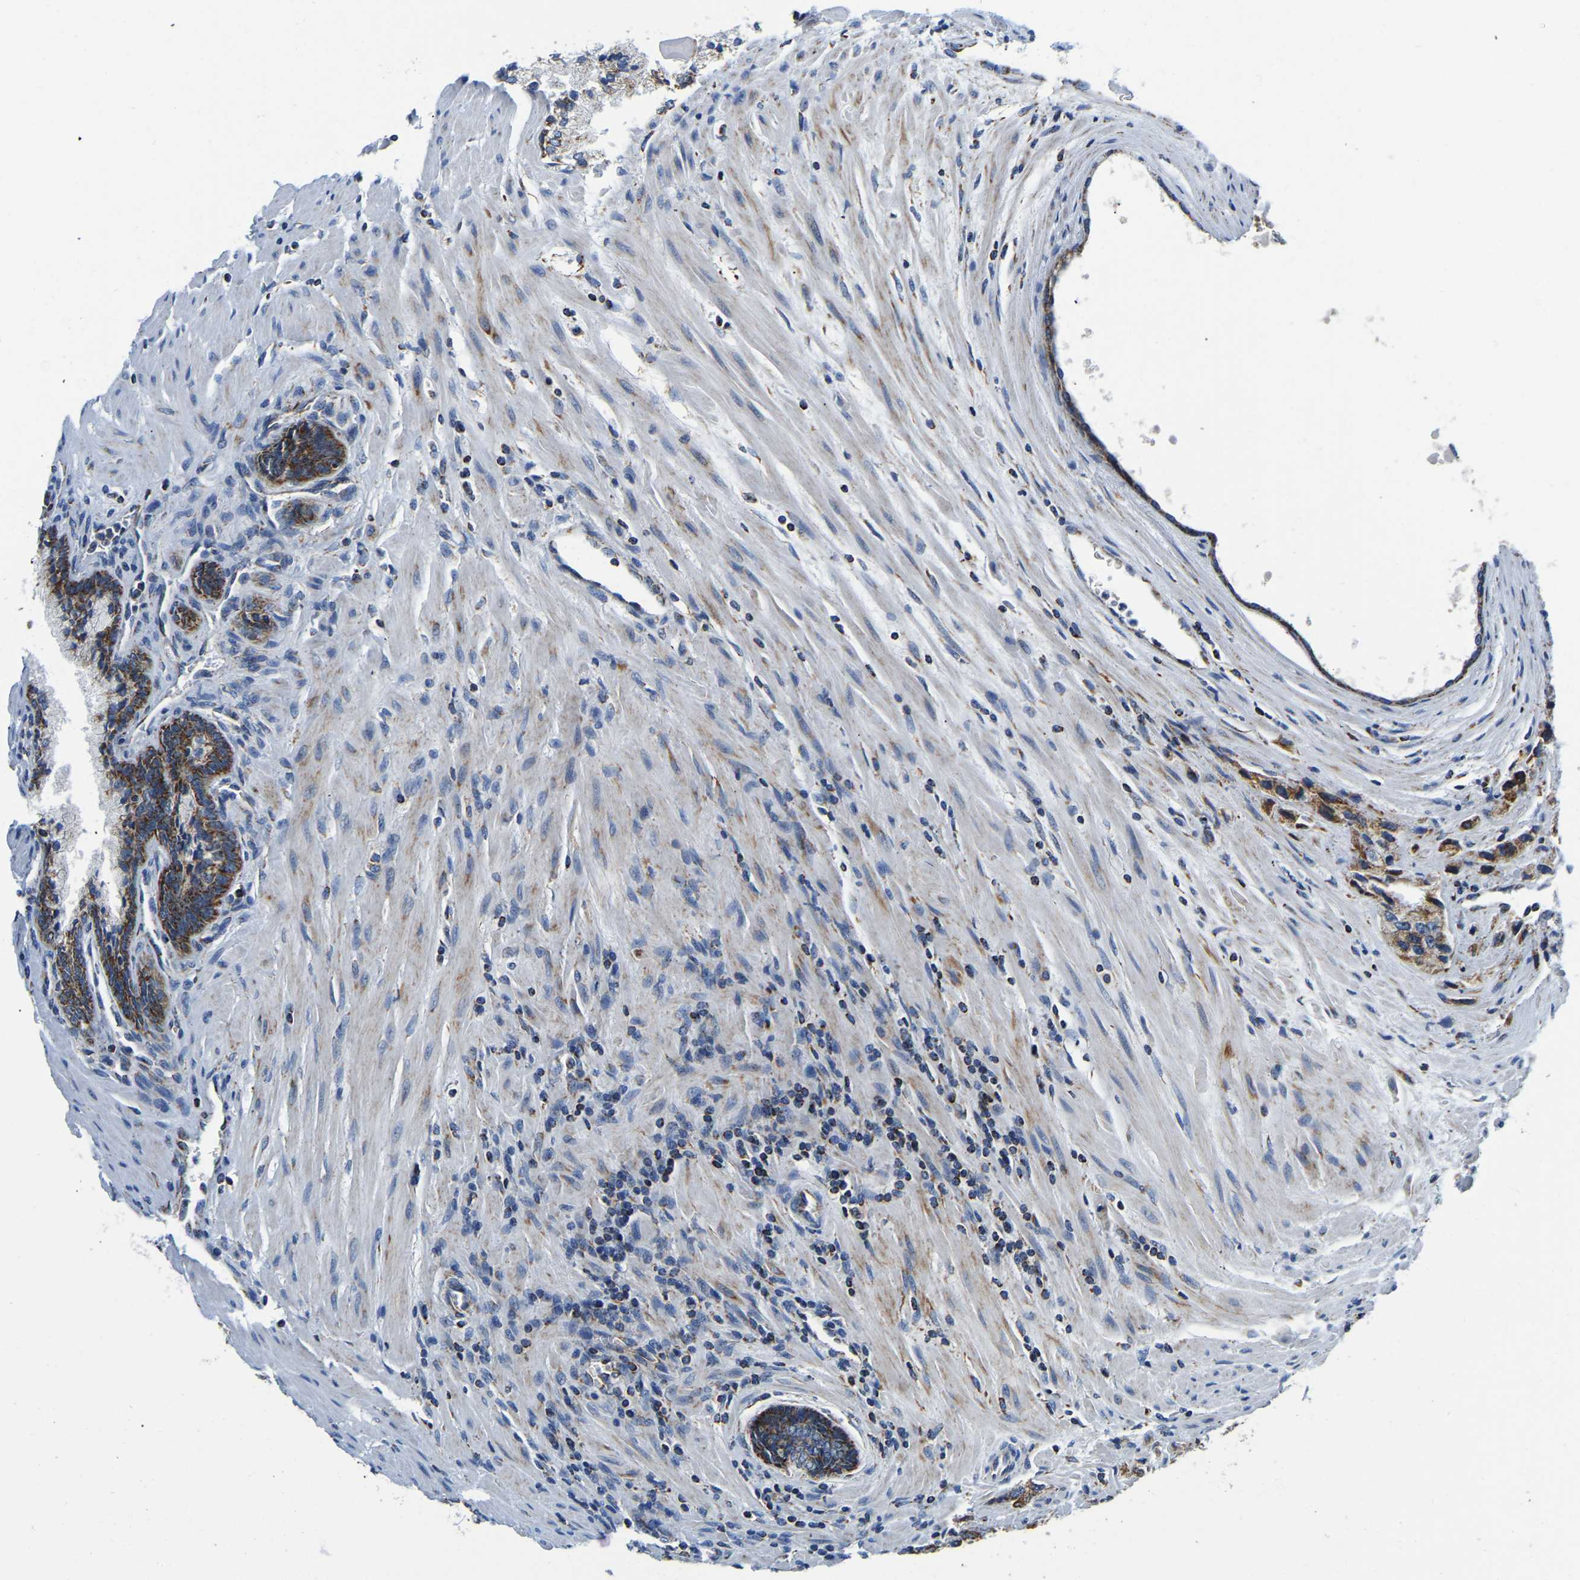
{"staining": {"intensity": "strong", "quantity": ">75%", "location": "cytoplasmic/membranous"}, "tissue": "prostate cancer", "cell_type": "Tumor cells", "image_type": "cancer", "snomed": [{"axis": "morphology", "description": "Adenocarcinoma, High grade"}, {"axis": "topography", "description": "Prostate"}], "caption": "Strong cytoplasmic/membranous positivity for a protein is appreciated in approximately >75% of tumor cells of prostate cancer (adenocarcinoma (high-grade)) using IHC.", "gene": "SFXN1", "patient": {"sex": "male", "age": 58}}